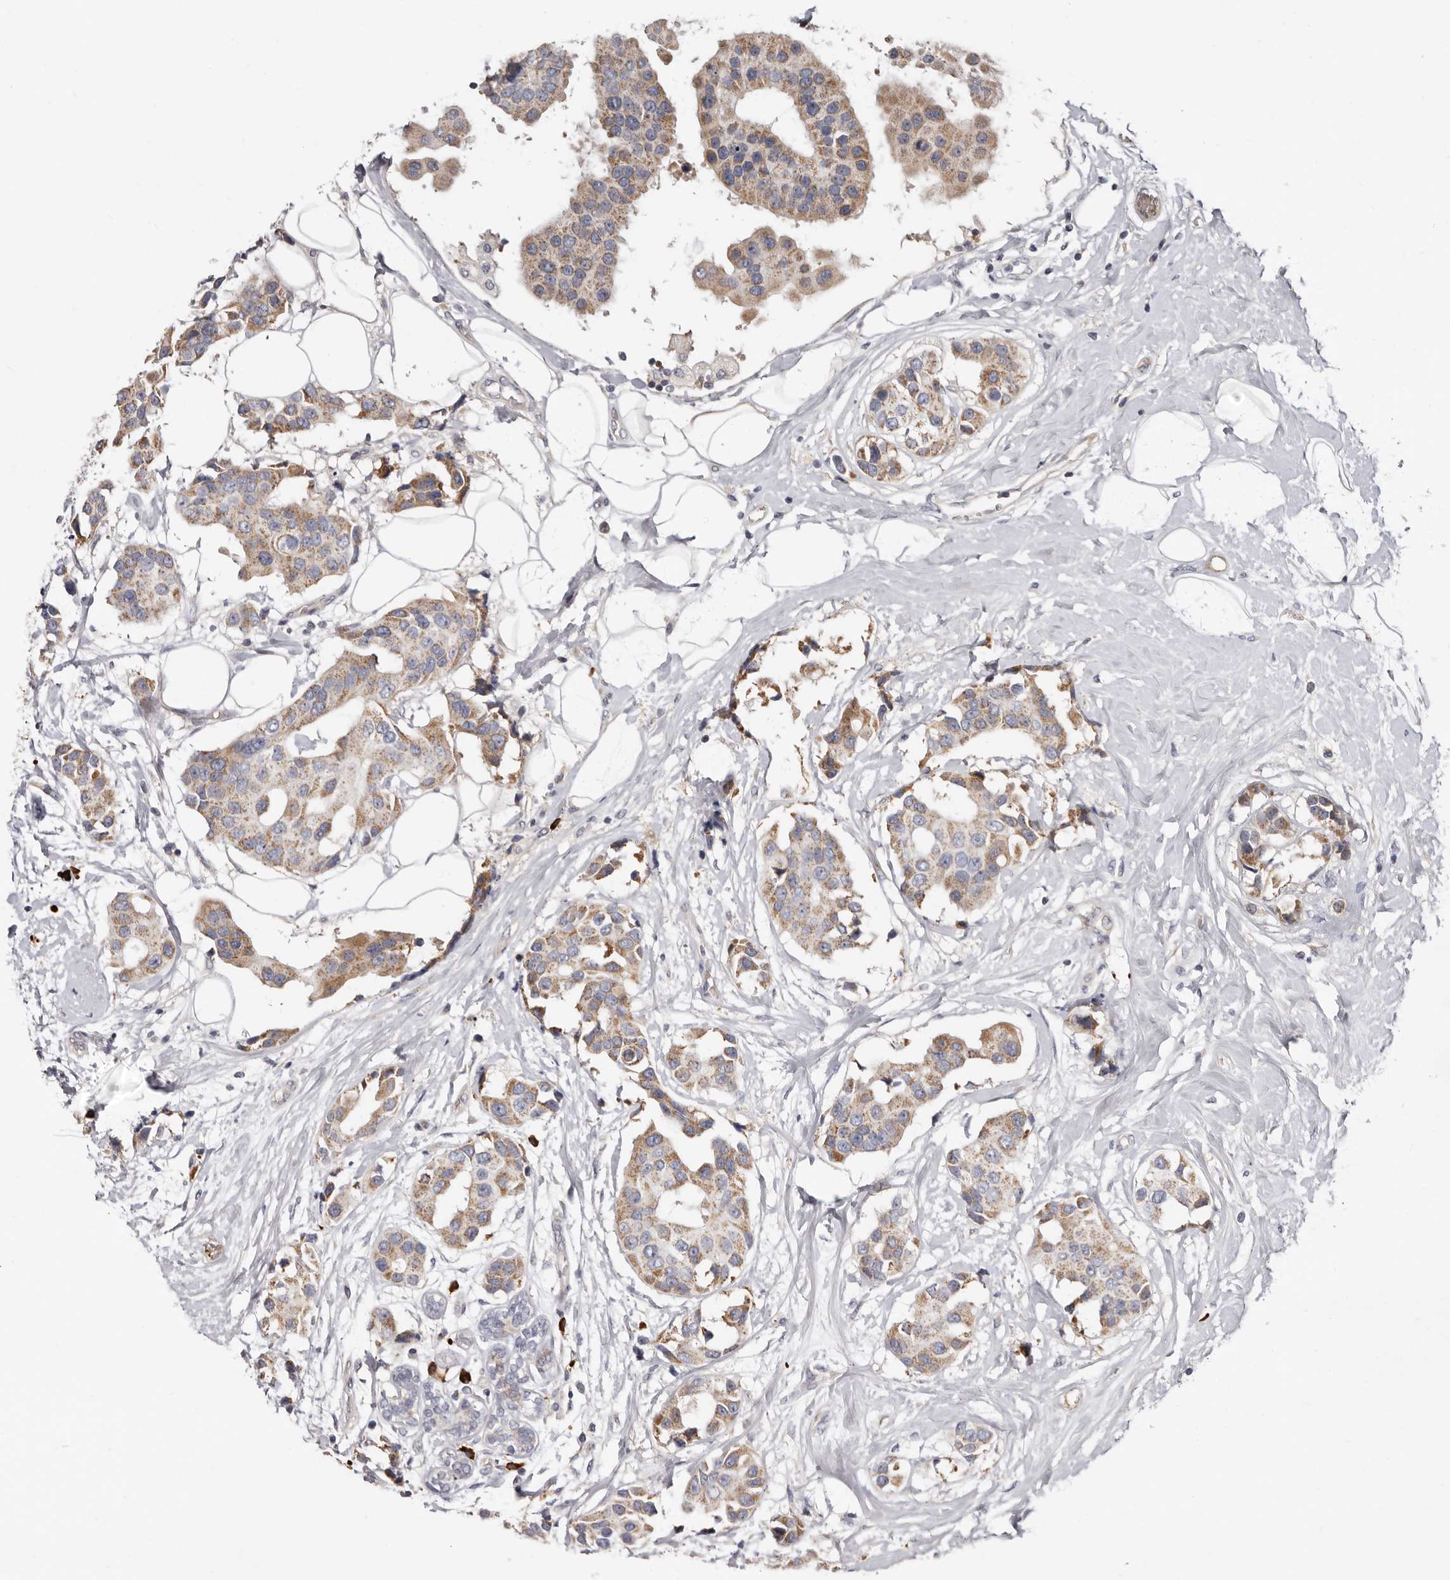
{"staining": {"intensity": "moderate", "quantity": ">75%", "location": "cytoplasmic/membranous"}, "tissue": "breast cancer", "cell_type": "Tumor cells", "image_type": "cancer", "snomed": [{"axis": "morphology", "description": "Normal tissue, NOS"}, {"axis": "morphology", "description": "Duct carcinoma"}, {"axis": "topography", "description": "Breast"}], "caption": "Immunohistochemical staining of human breast cancer (intraductal carcinoma) shows medium levels of moderate cytoplasmic/membranous staining in approximately >75% of tumor cells. The protein of interest is stained brown, and the nuclei are stained in blue (DAB IHC with brightfield microscopy, high magnification).", "gene": "SPTA1", "patient": {"sex": "female", "age": 39}}